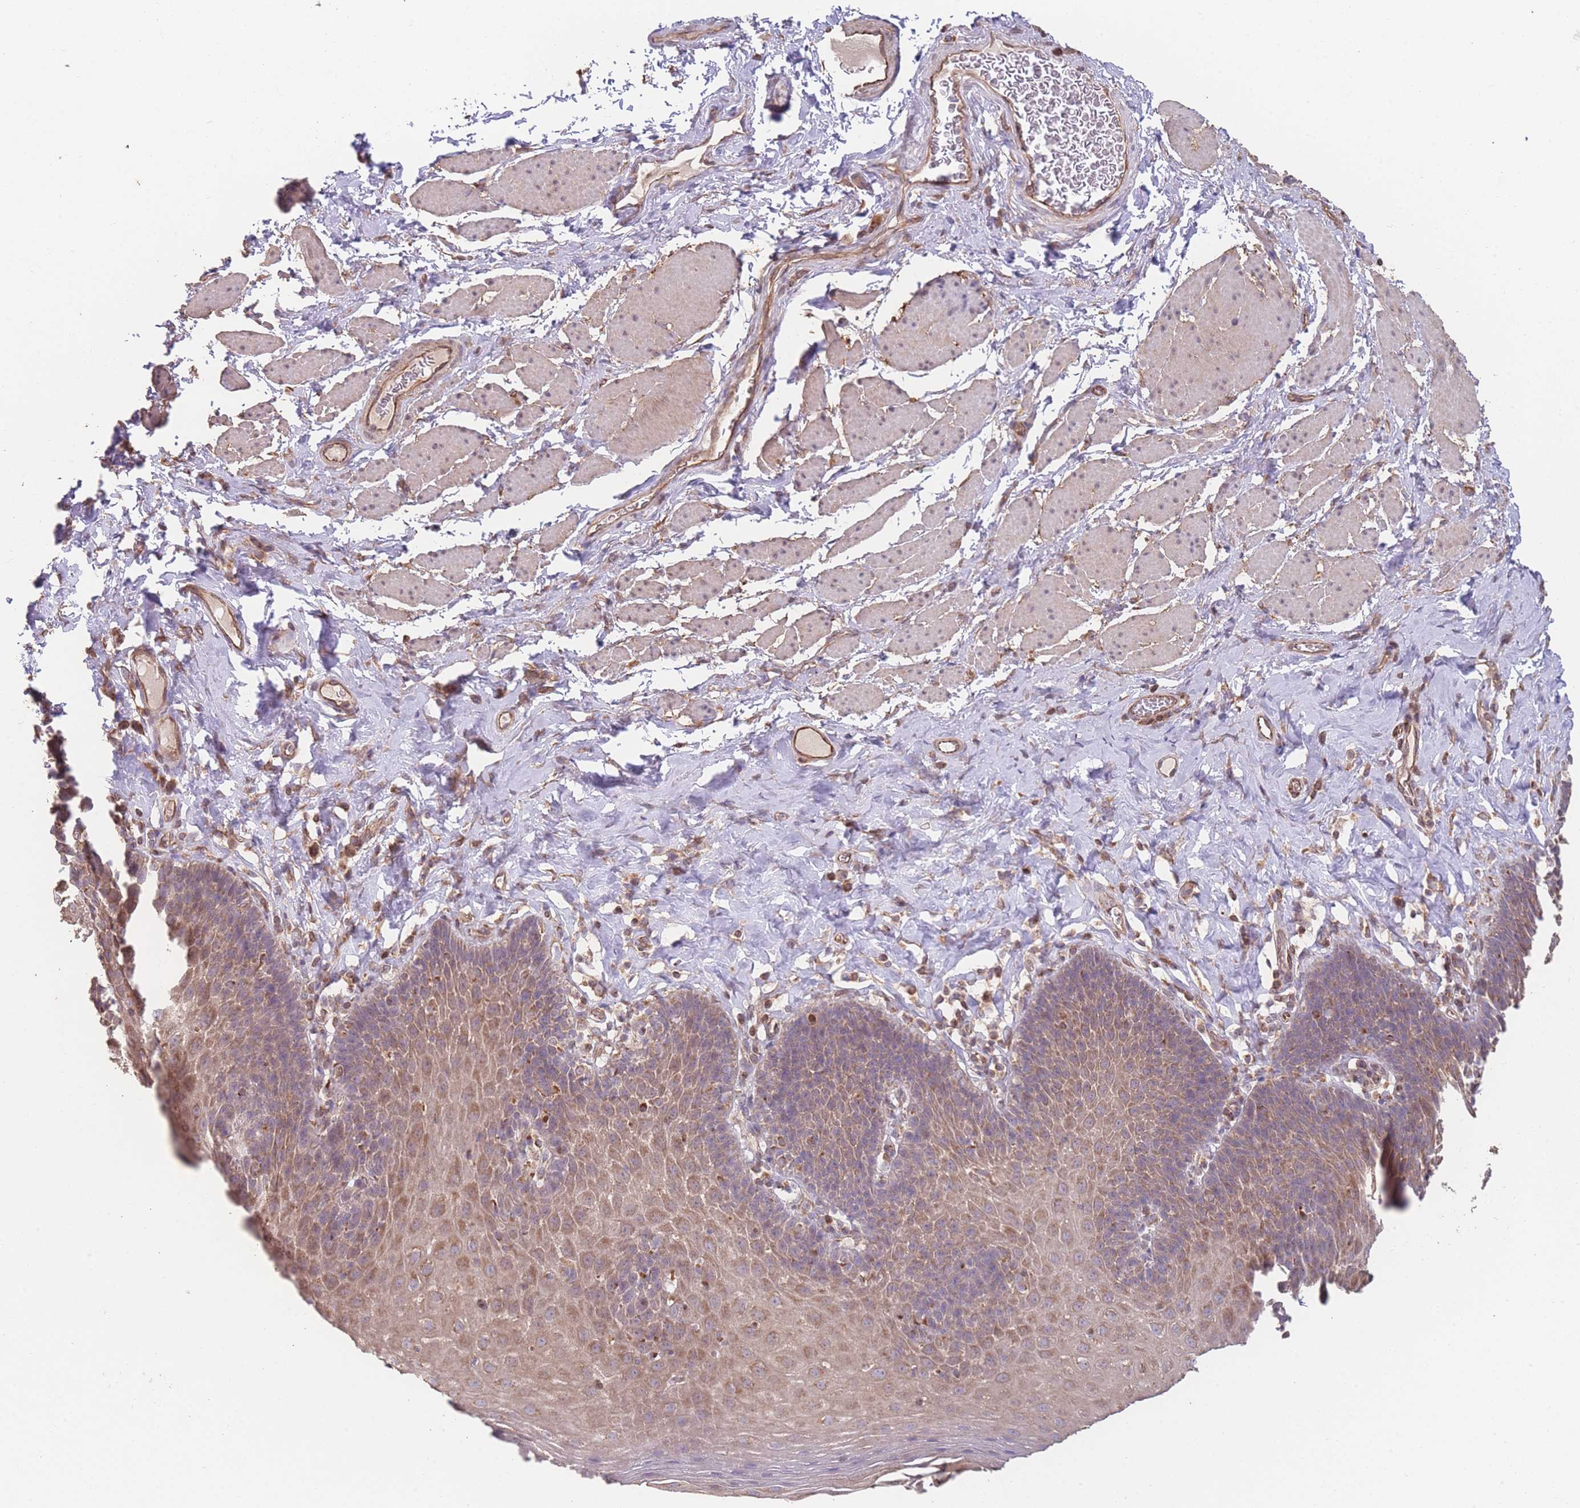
{"staining": {"intensity": "moderate", "quantity": ">75%", "location": "cytoplasmic/membranous"}, "tissue": "esophagus", "cell_type": "Squamous epithelial cells", "image_type": "normal", "snomed": [{"axis": "morphology", "description": "Normal tissue, NOS"}, {"axis": "topography", "description": "Esophagus"}], "caption": "Unremarkable esophagus was stained to show a protein in brown. There is medium levels of moderate cytoplasmic/membranous expression in approximately >75% of squamous epithelial cells. (Stains: DAB (3,3'-diaminobenzidine) in brown, nuclei in blue, Microscopy: brightfield microscopy at high magnification).", "gene": "PXMP4", "patient": {"sex": "female", "age": 61}}